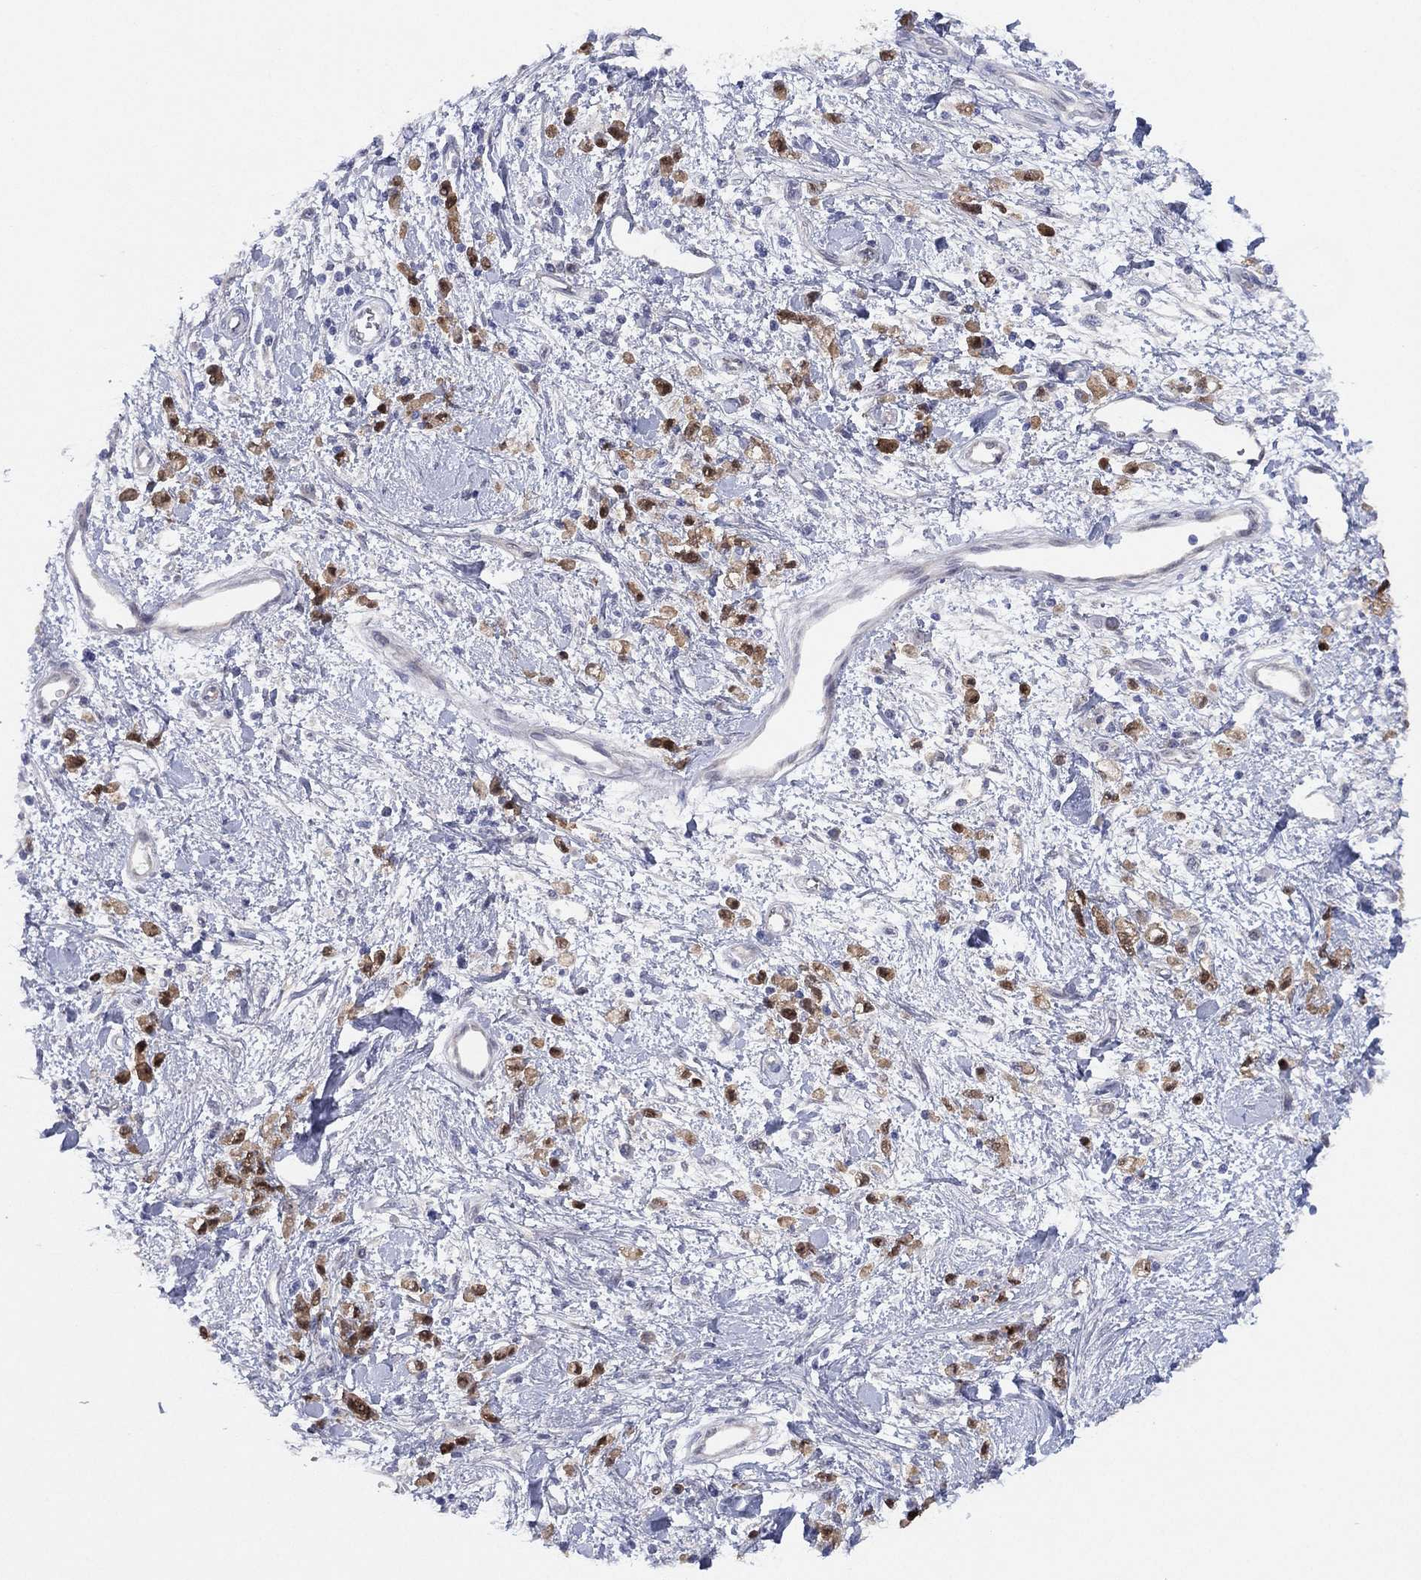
{"staining": {"intensity": "strong", "quantity": "25%-75%", "location": "nuclear"}, "tissue": "stomach cancer", "cell_type": "Tumor cells", "image_type": "cancer", "snomed": [{"axis": "morphology", "description": "Adenocarcinoma, NOS"}, {"axis": "topography", "description": "Stomach"}], "caption": "Protein expression by IHC exhibits strong nuclear positivity in about 25%-75% of tumor cells in stomach adenocarcinoma.", "gene": "DDAH1", "patient": {"sex": "male", "age": 77}}